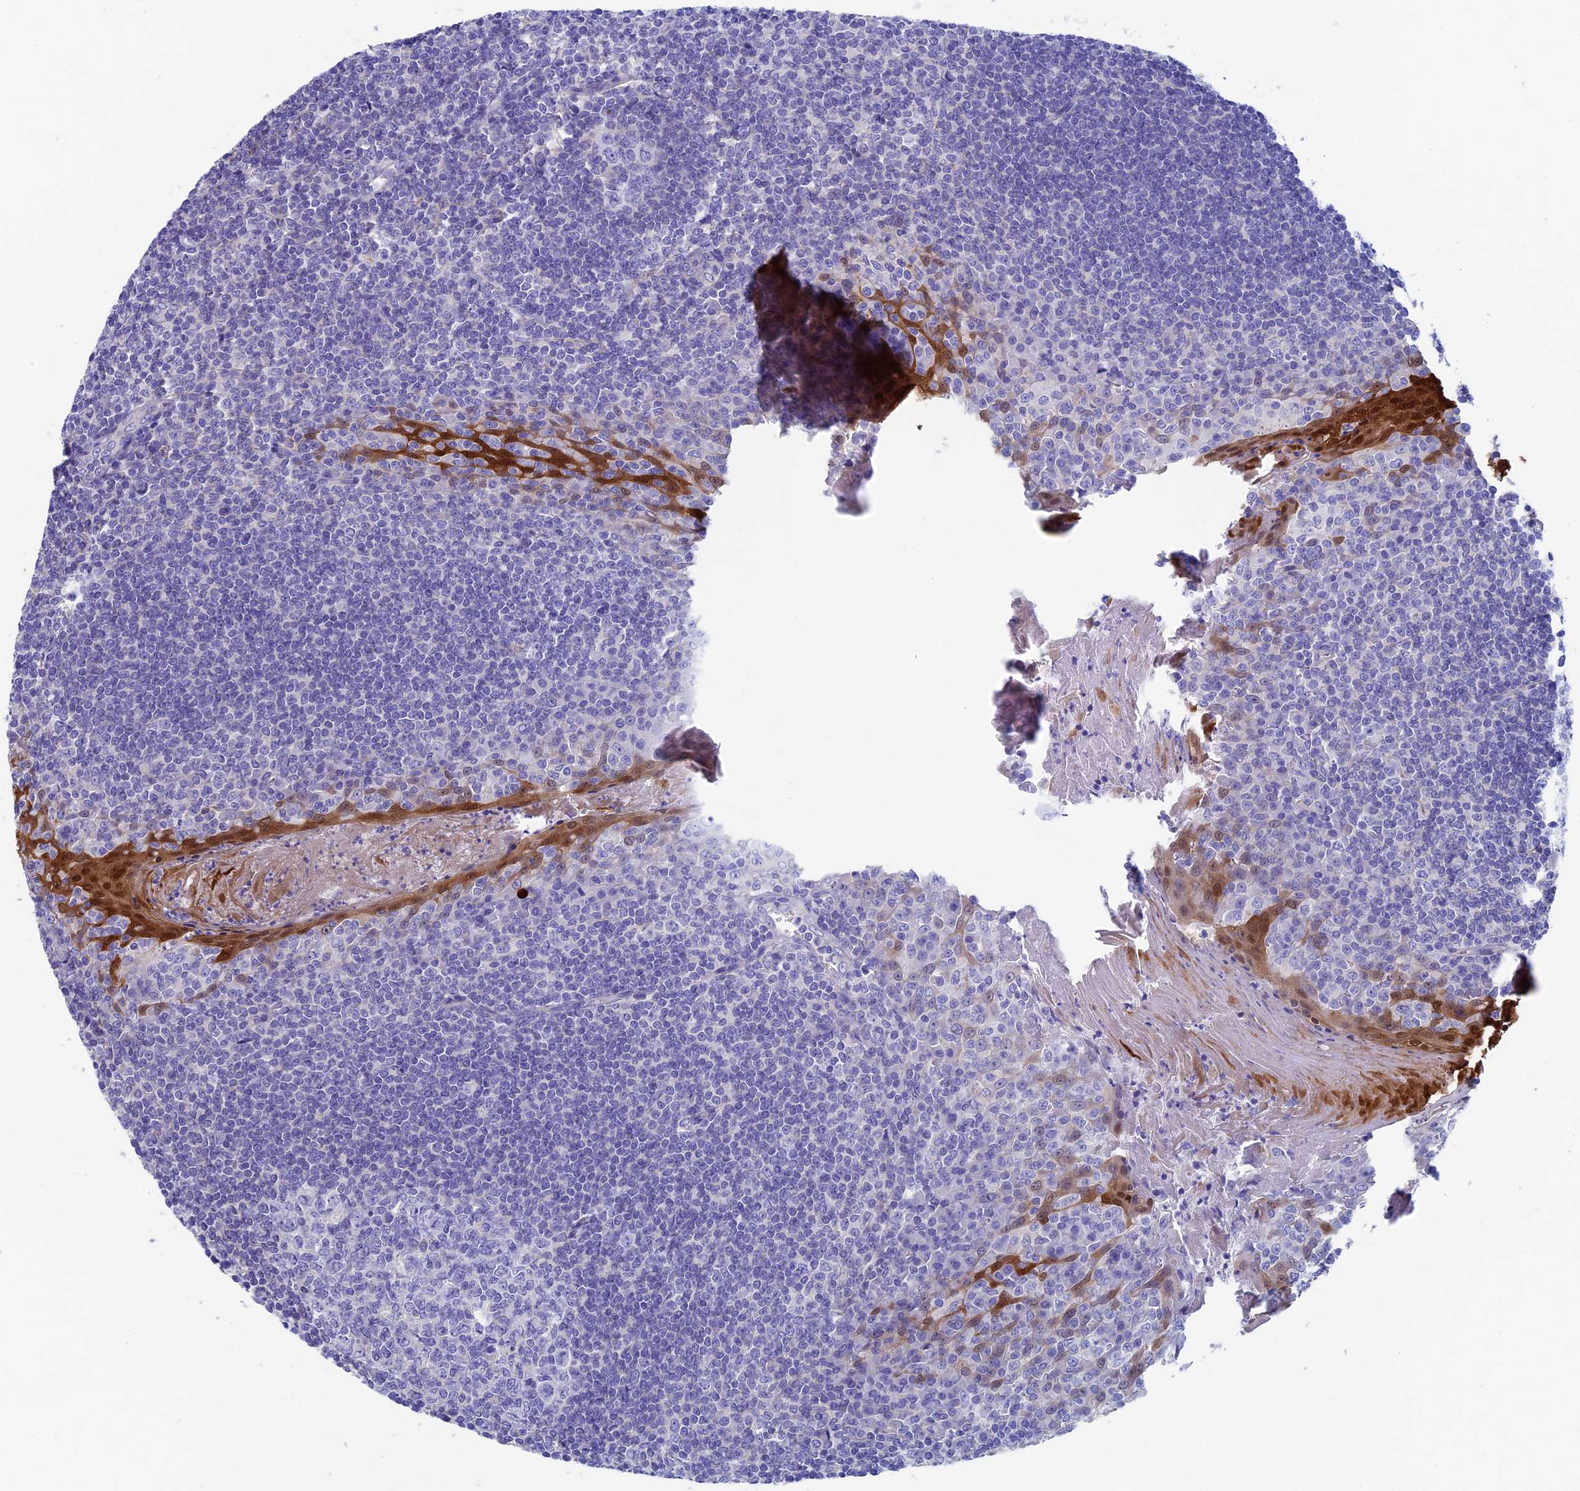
{"staining": {"intensity": "negative", "quantity": "none", "location": "none"}, "tissue": "tonsil", "cell_type": "Germinal center cells", "image_type": "normal", "snomed": [{"axis": "morphology", "description": "Normal tissue, NOS"}, {"axis": "topography", "description": "Tonsil"}], "caption": "Human tonsil stained for a protein using immunohistochemistry (IHC) displays no expression in germinal center cells.", "gene": "ADH7", "patient": {"sex": "male", "age": 27}}